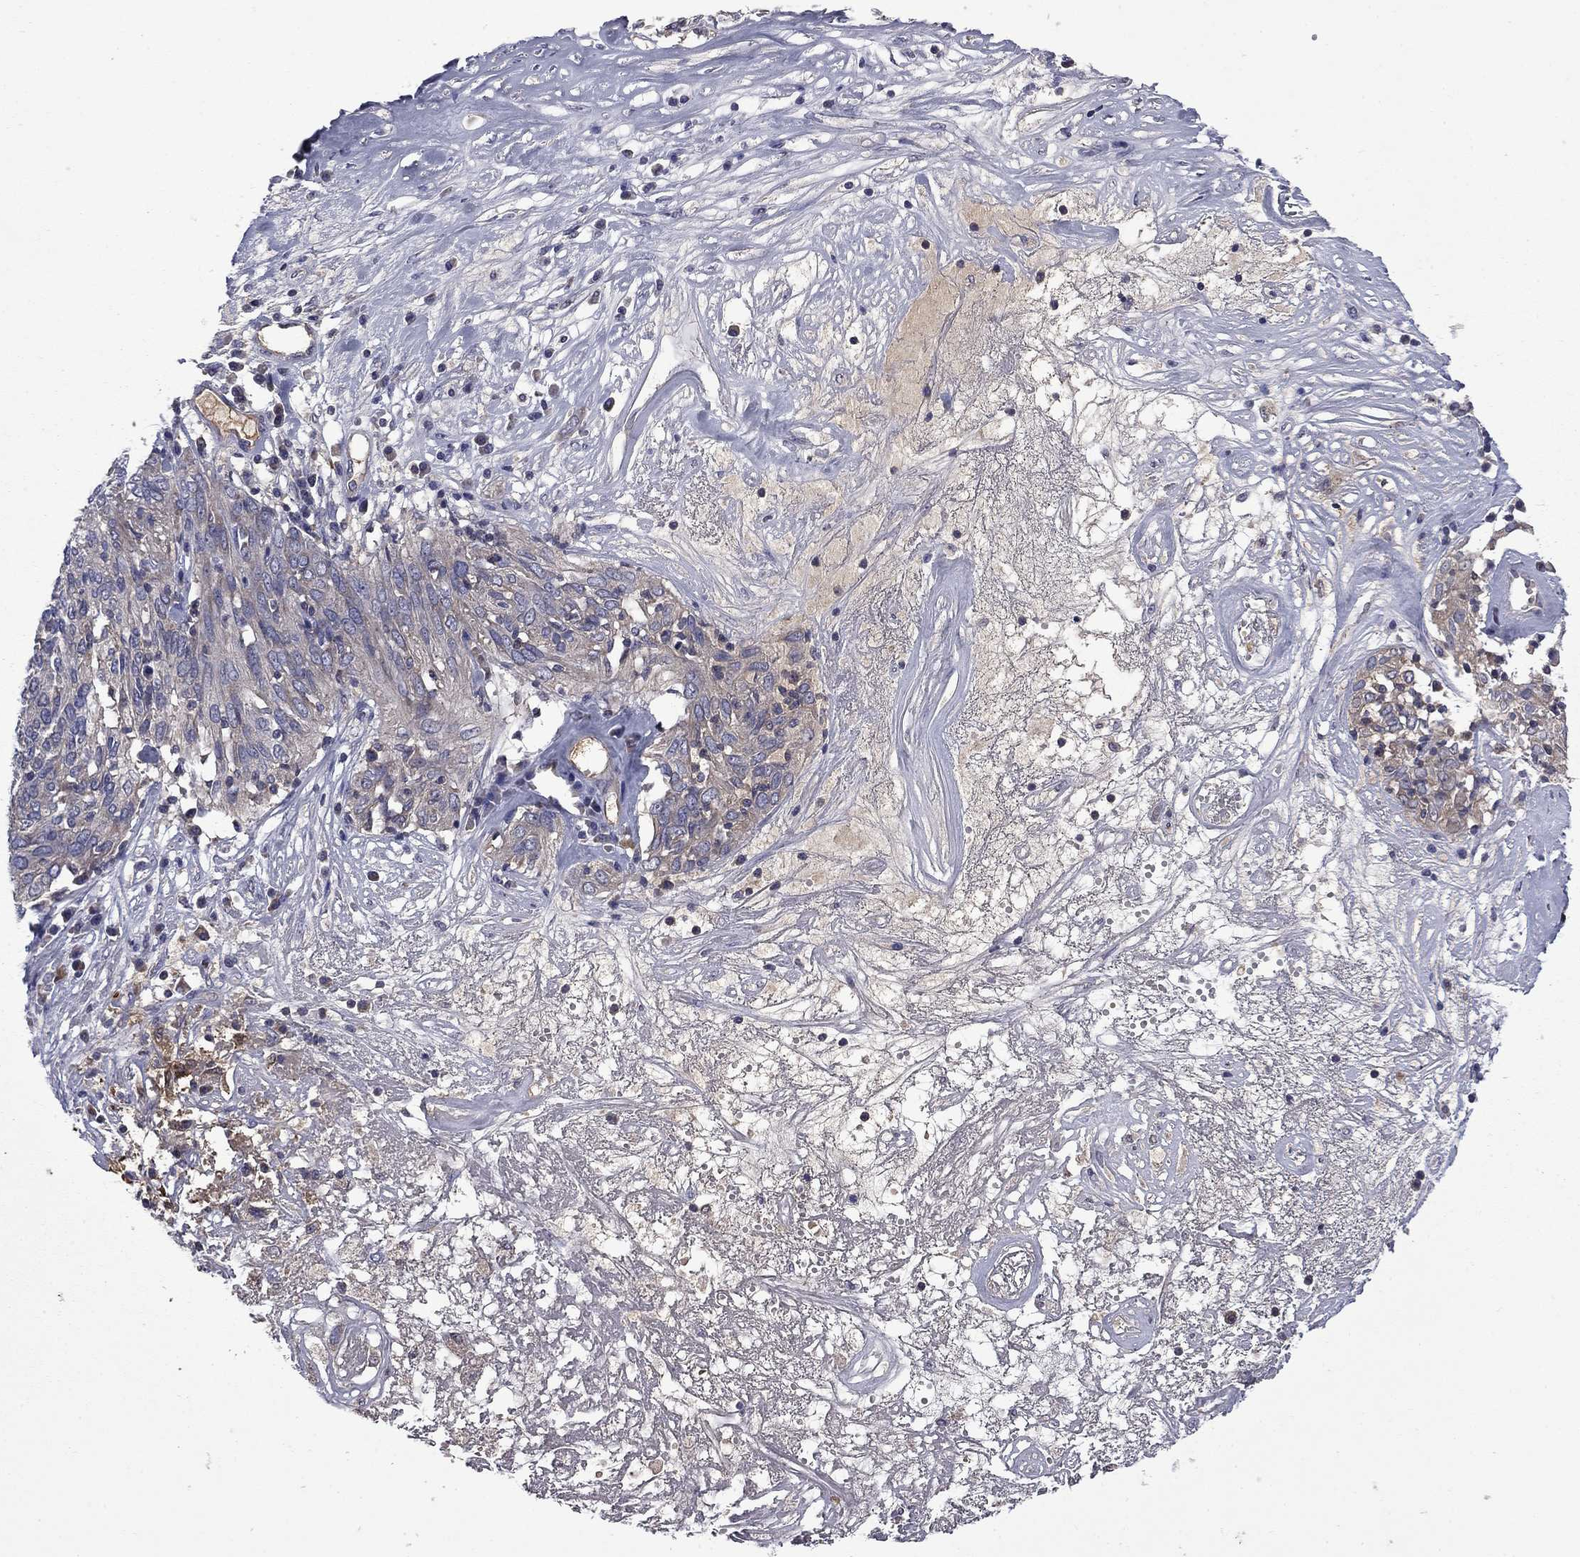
{"staining": {"intensity": "negative", "quantity": "none", "location": "none"}, "tissue": "ovarian cancer", "cell_type": "Tumor cells", "image_type": "cancer", "snomed": [{"axis": "morphology", "description": "Carcinoma, endometroid"}, {"axis": "topography", "description": "Ovary"}], "caption": "High power microscopy photomicrograph of an IHC histopathology image of ovarian cancer (endometroid carcinoma), revealing no significant expression in tumor cells.", "gene": "CEACAM7", "patient": {"sex": "female", "age": 50}}